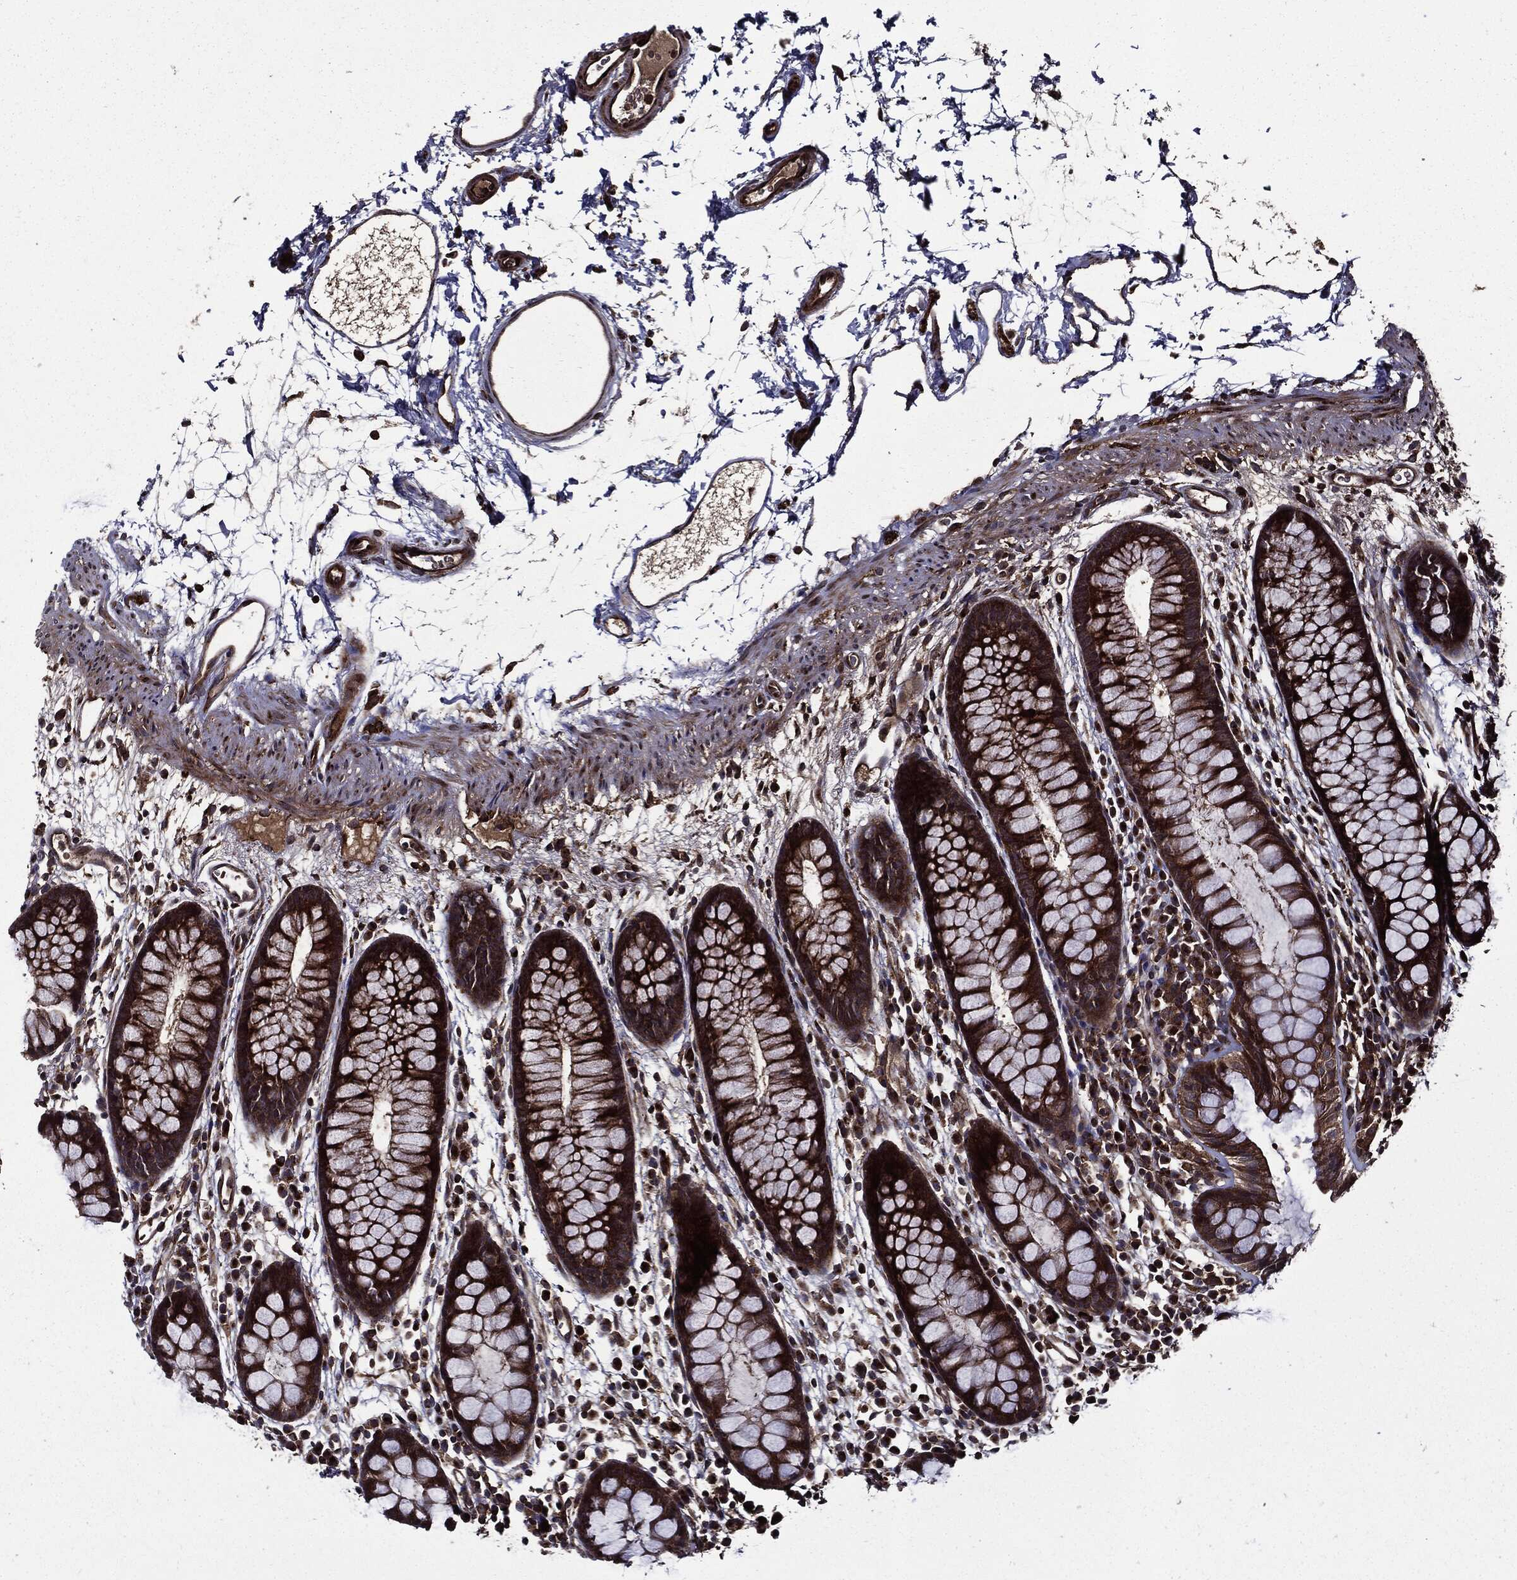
{"staining": {"intensity": "strong", "quantity": "<25%", "location": "cytoplasmic/membranous"}, "tissue": "colon", "cell_type": "Endothelial cells", "image_type": "normal", "snomed": [{"axis": "morphology", "description": "Normal tissue, NOS"}, {"axis": "topography", "description": "Colon"}], "caption": "Colon stained with a brown dye displays strong cytoplasmic/membranous positive expression in approximately <25% of endothelial cells.", "gene": "HTT", "patient": {"sex": "male", "age": 76}}